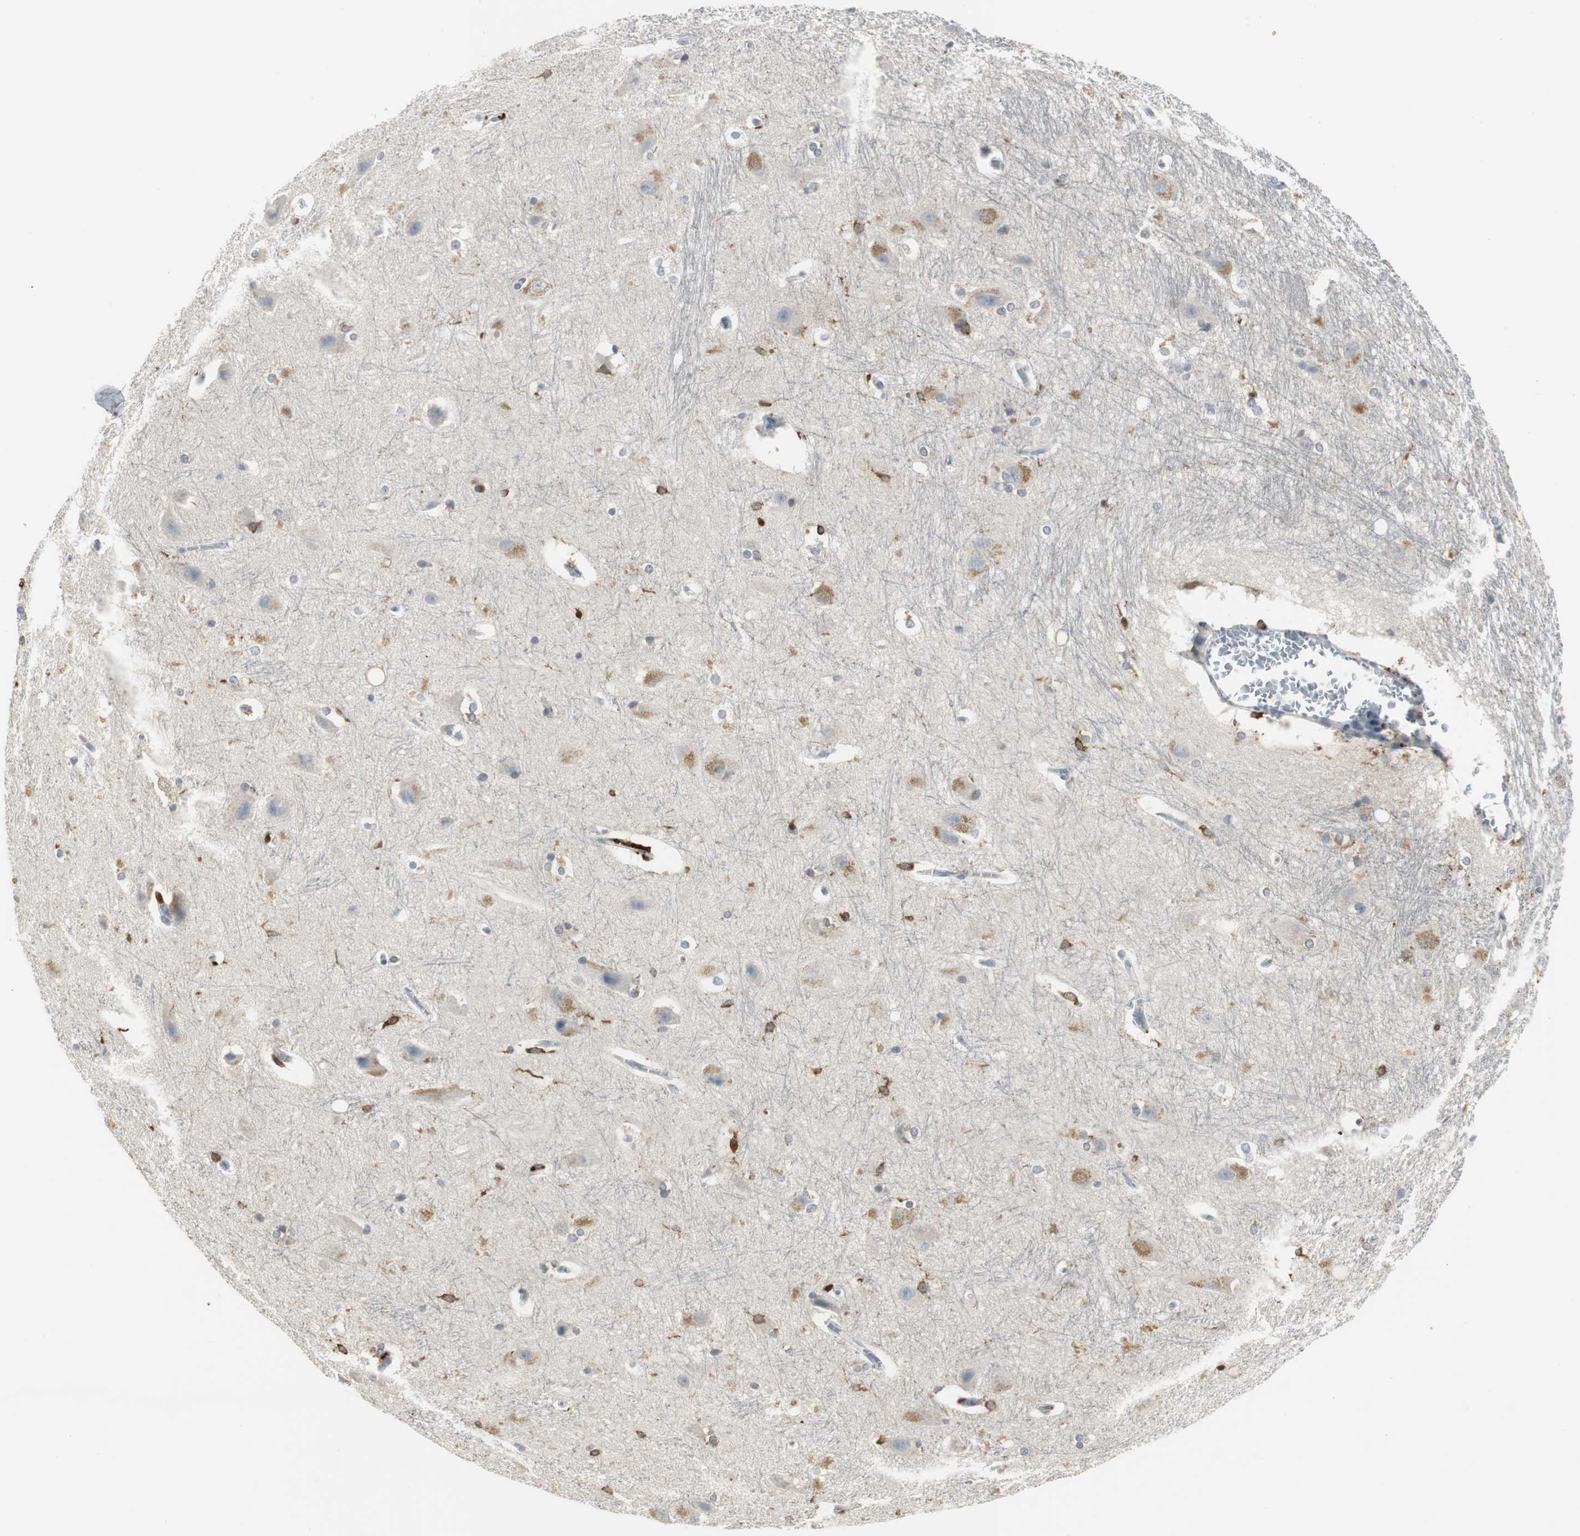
{"staining": {"intensity": "strong", "quantity": "<25%", "location": "cytoplasmic/membranous"}, "tissue": "hippocampus", "cell_type": "Glial cells", "image_type": "normal", "snomed": [{"axis": "morphology", "description": "Normal tissue, NOS"}, {"axis": "topography", "description": "Hippocampus"}], "caption": "Strong cytoplasmic/membranous staining is present in approximately <25% of glial cells in normal hippocampus. Using DAB (brown) and hematoxylin (blue) stains, captured at high magnification using brightfield microscopy.", "gene": "PI15", "patient": {"sex": "female", "age": 19}}